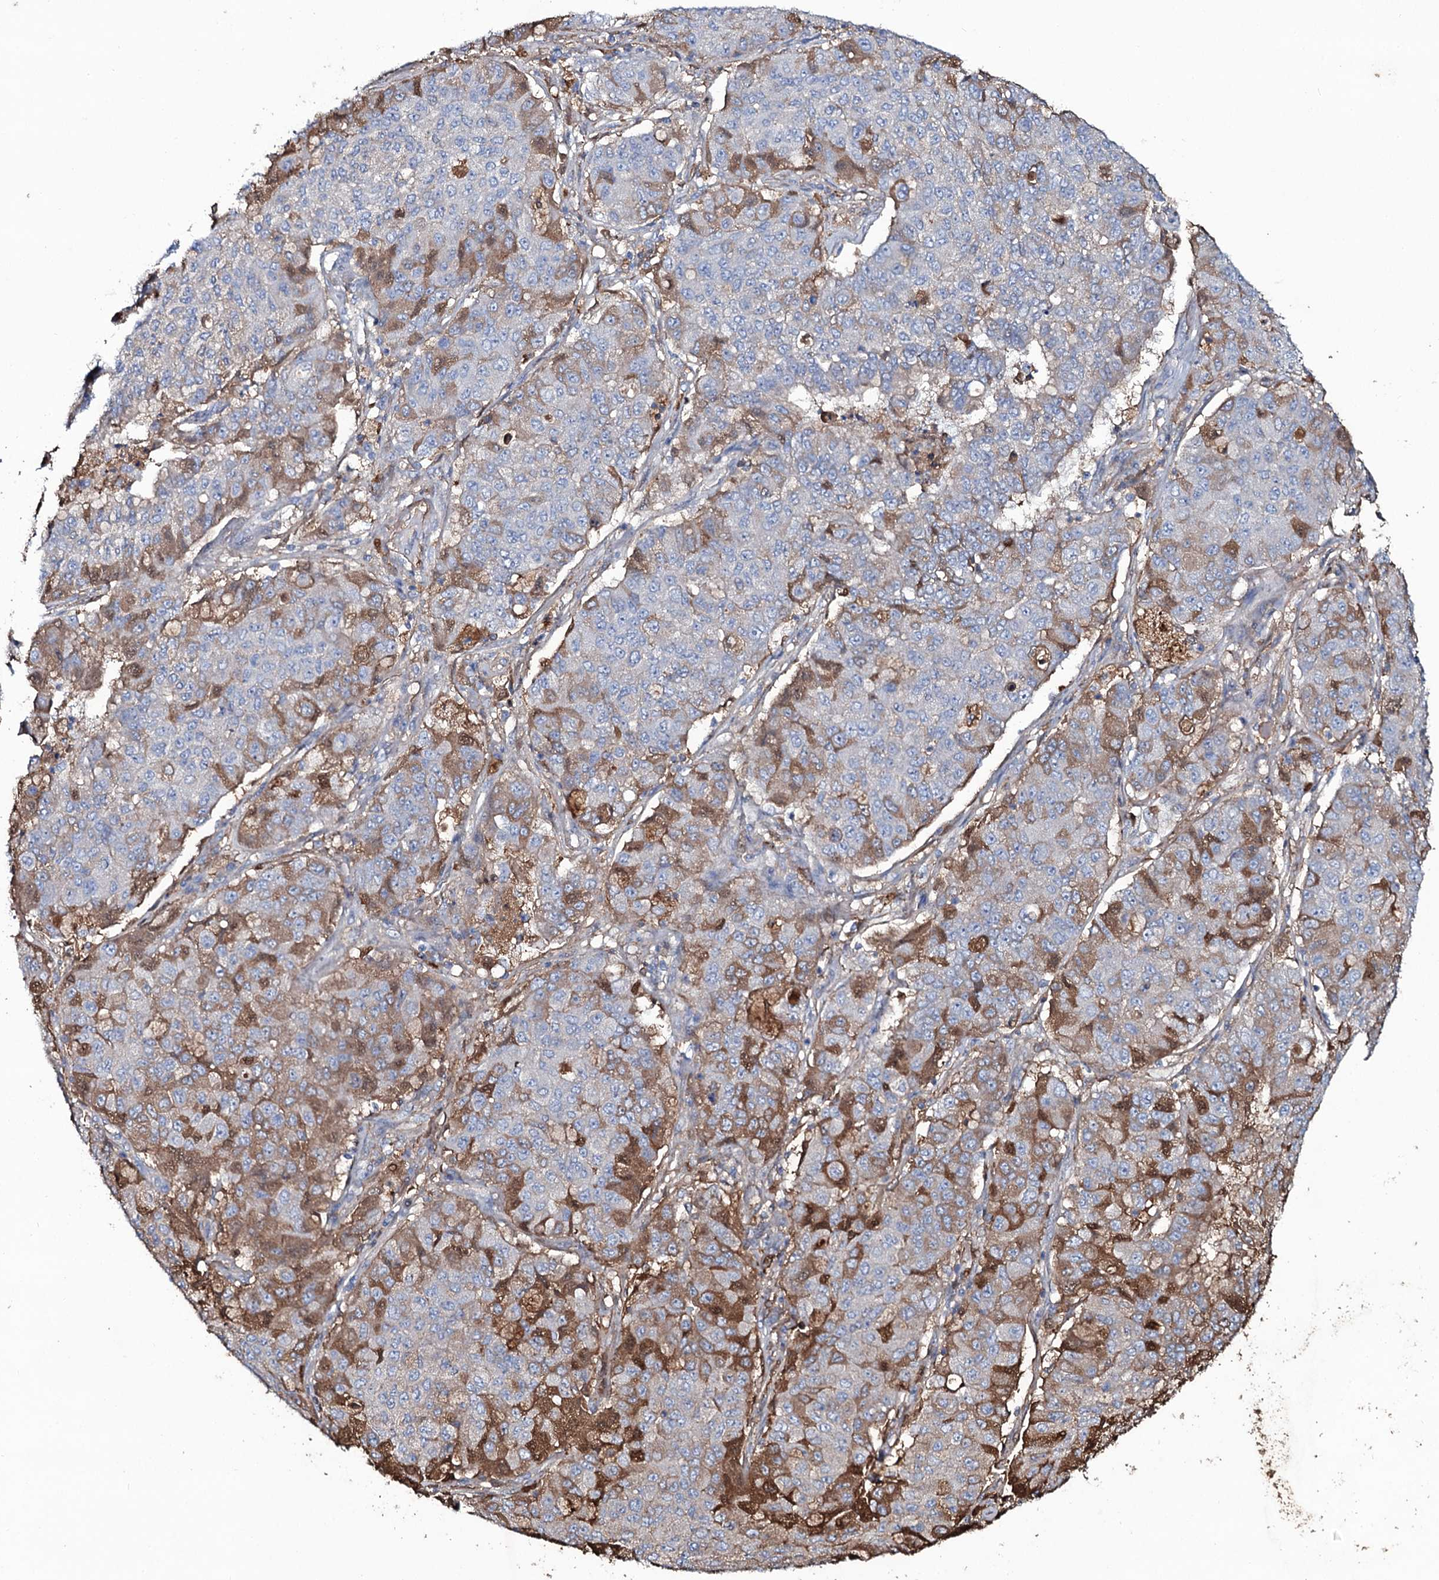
{"staining": {"intensity": "moderate", "quantity": "<25%", "location": "cytoplasmic/membranous"}, "tissue": "lung cancer", "cell_type": "Tumor cells", "image_type": "cancer", "snomed": [{"axis": "morphology", "description": "Squamous cell carcinoma, NOS"}, {"axis": "topography", "description": "Lung"}], "caption": "The image shows staining of lung cancer, revealing moderate cytoplasmic/membranous protein staining (brown color) within tumor cells.", "gene": "EDN1", "patient": {"sex": "male", "age": 74}}